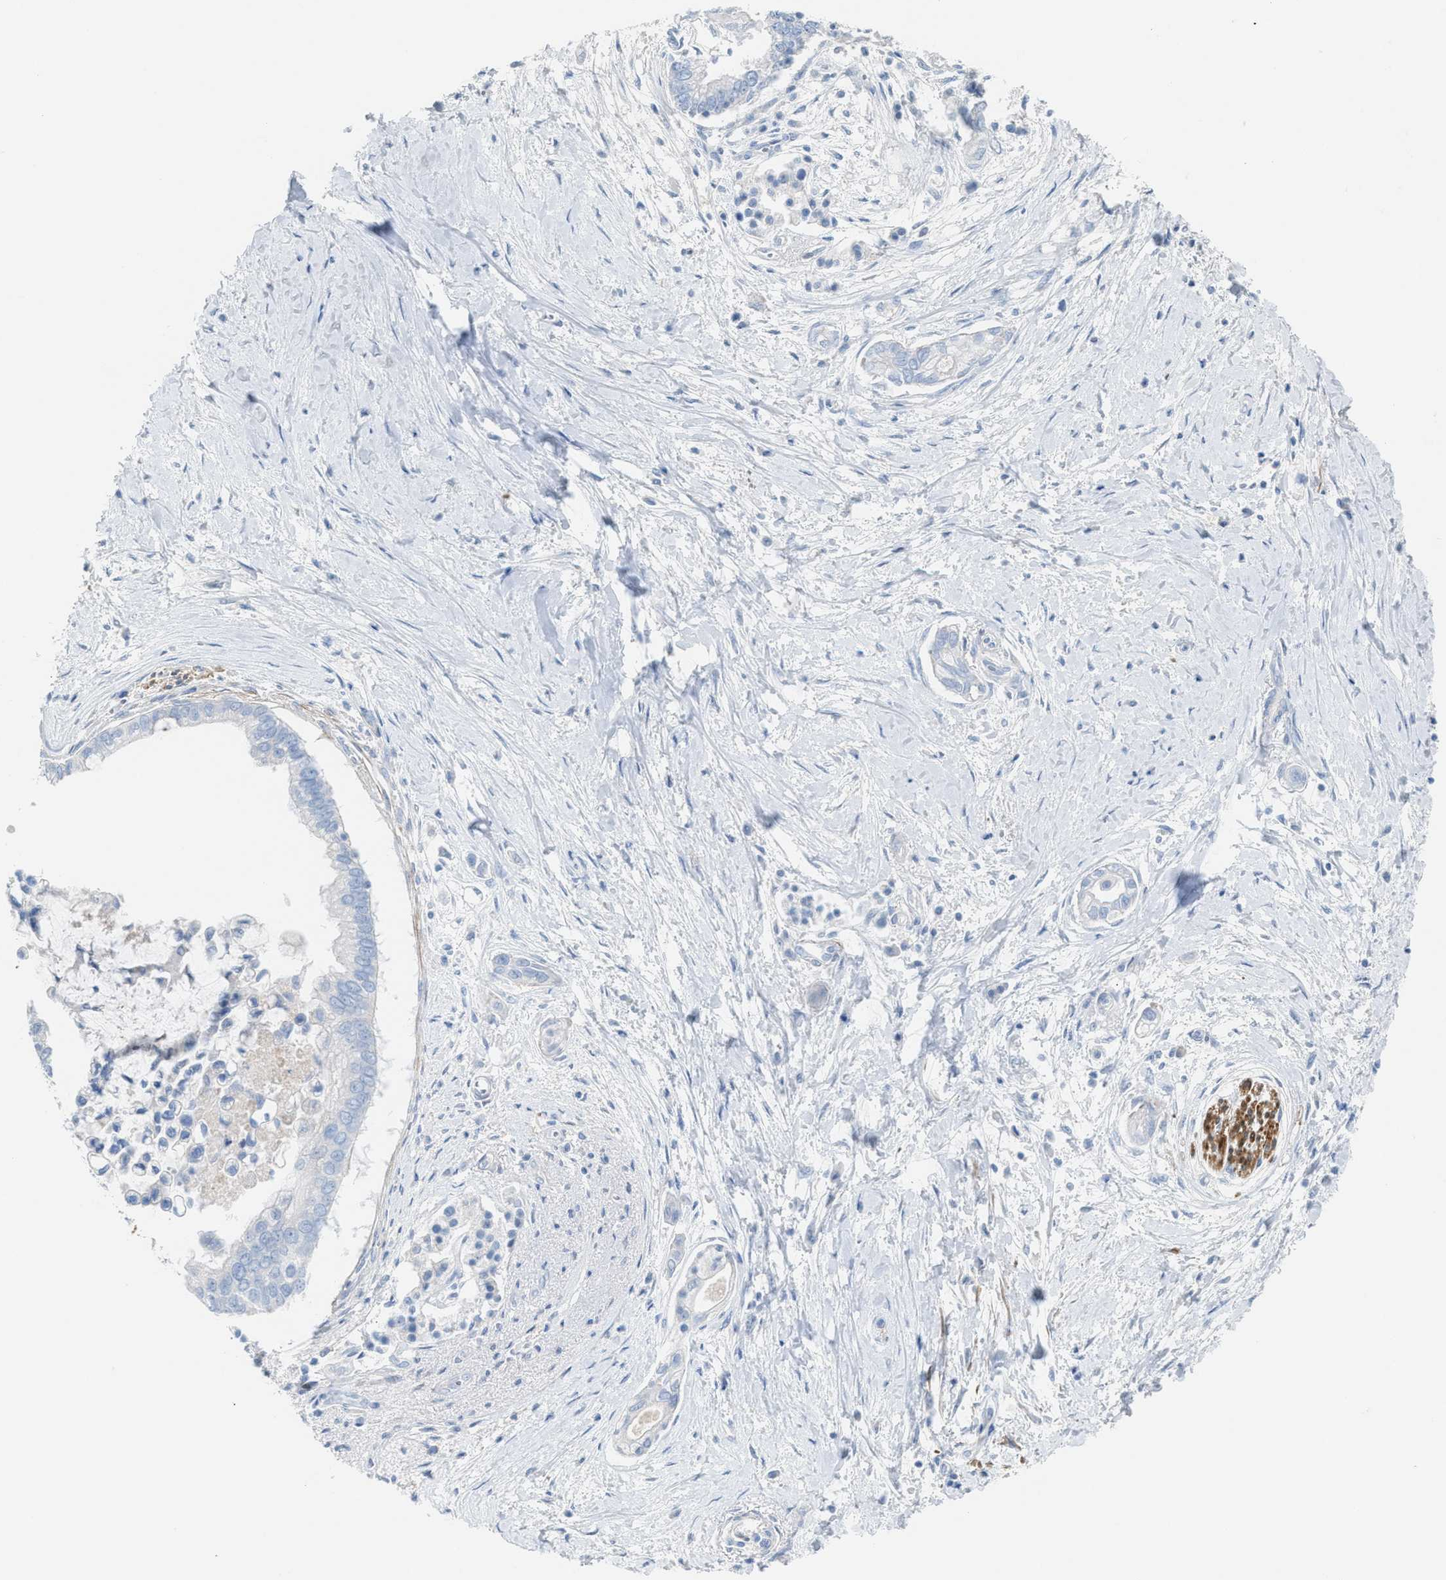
{"staining": {"intensity": "negative", "quantity": "none", "location": "none"}, "tissue": "pancreatic cancer", "cell_type": "Tumor cells", "image_type": "cancer", "snomed": [{"axis": "morphology", "description": "Adenocarcinoma, NOS"}, {"axis": "topography", "description": "Pancreas"}], "caption": "Immunohistochemistry (IHC) of human pancreatic cancer (adenocarcinoma) reveals no expression in tumor cells.", "gene": "ASPA", "patient": {"sex": "male", "age": 59}}